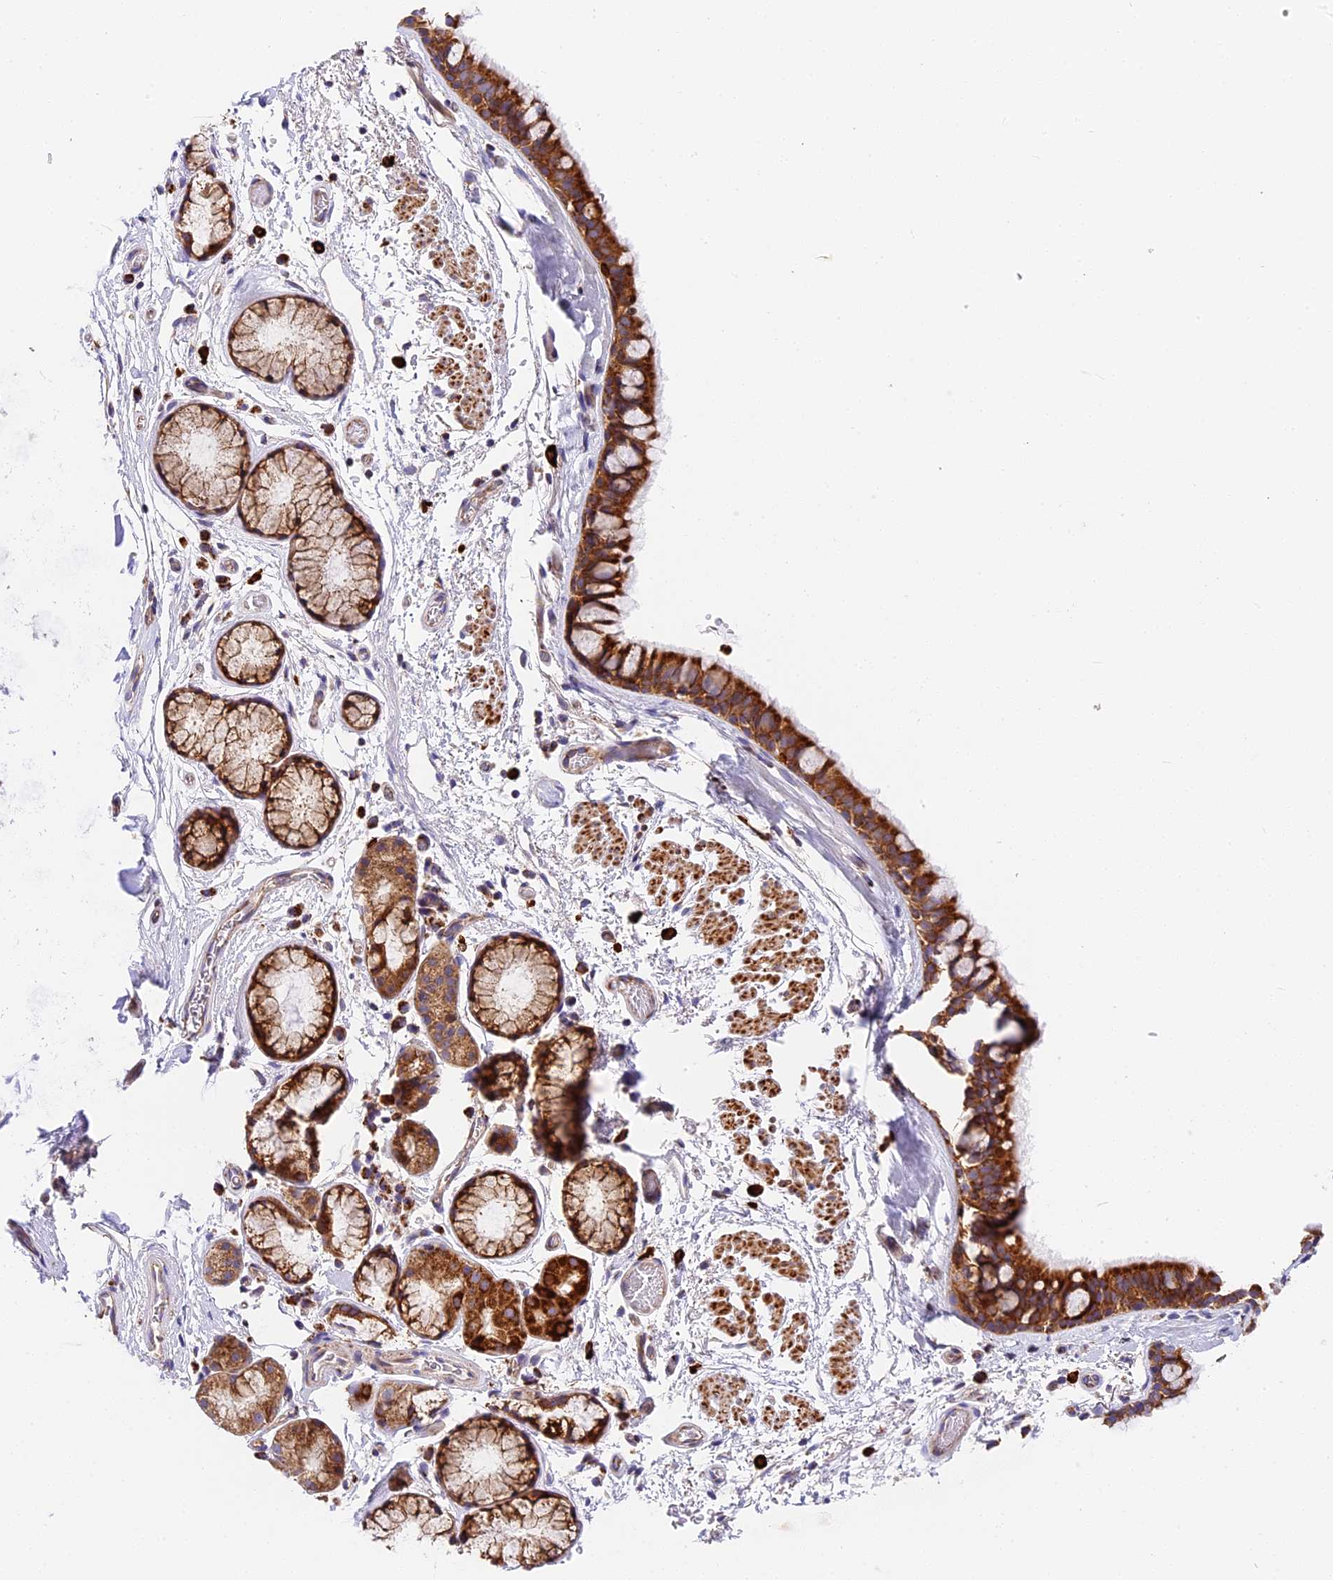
{"staining": {"intensity": "strong", "quantity": ">75%", "location": "cytoplasmic/membranous"}, "tissue": "bronchus", "cell_type": "Respiratory epithelial cells", "image_type": "normal", "snomed": [{"axis": "morphology", "description": "Normal tissue, NOS"}, {"axis": "topography", "description": "Bronchus"}], "caption": "Immunohistochemistry (IHC) micrograph of unremarkable bronchus stained for a protein (brown), which exhibits high levels of strong cytoplasmic/membranous staining in about >75% of respiratory epithelial cells.", "gene": "MRAS", "patient": {"sex": "male", "age": 65}}